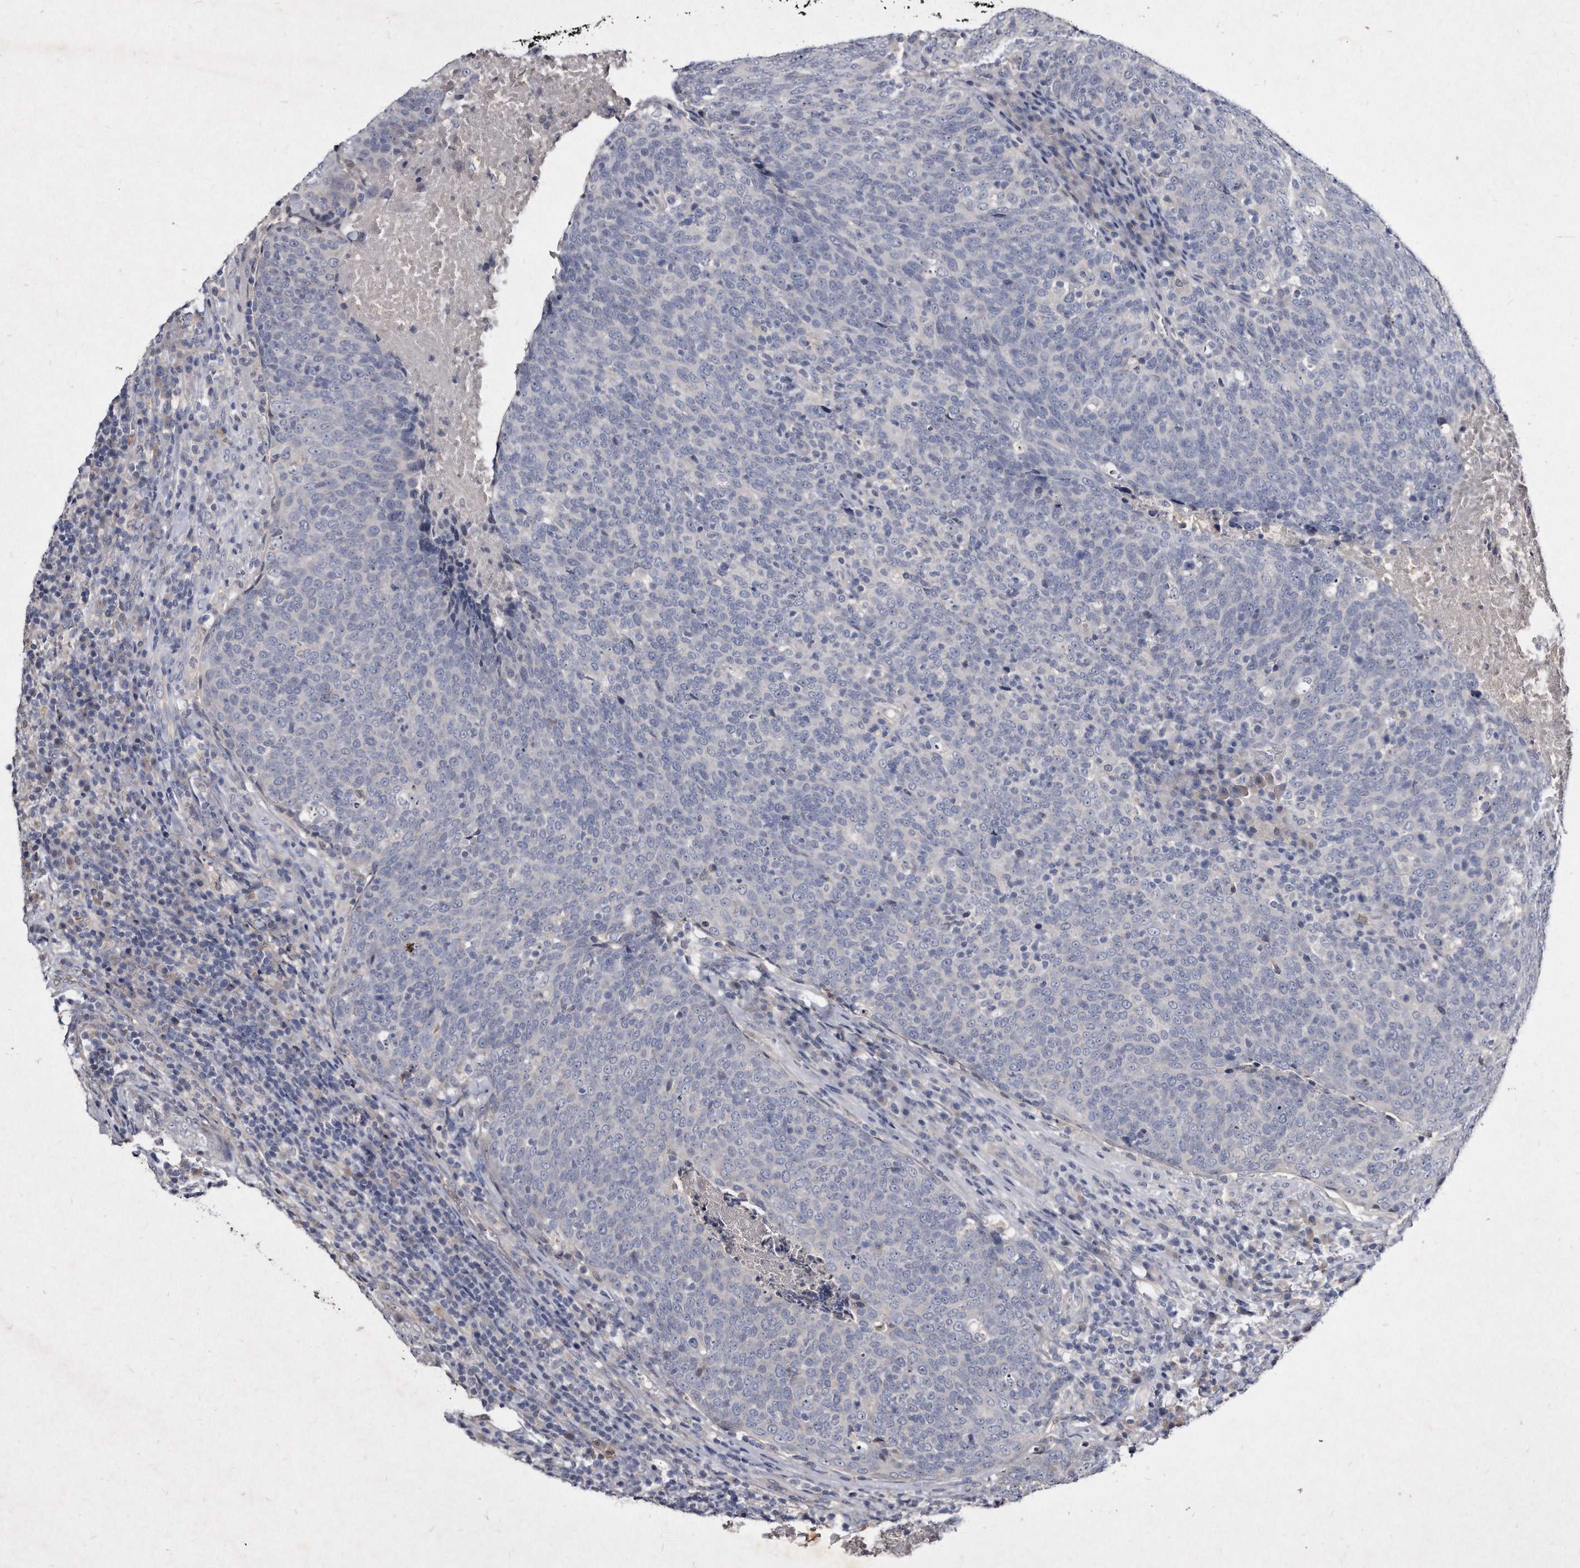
{"staining": {"intensity": "negative", "quantity": "none", "location": "none"}, "tissue": "head and neck cancer", "cell_type": "Tumor cells", "image_type": "cancer", "snomed": [{"axis": "morphology", "description": "Squamous cell carcinoma, NOS"}, {"axis": "morphology", "description": "Squamous cell carcinoma, metastatic, NOS"}, {"axis": "topography", "description": "Lymph node"}, {"axis": "topography", "description": "Head-Neck"}], "caption": "High power microscopy histopathology image of an IHC histopathology image of head and neck squamous cell carcinoma, revealing no significant staining in tumor cells.", "gene": "KLHDC3", "patient": {"sex": "male", "age": 62}}